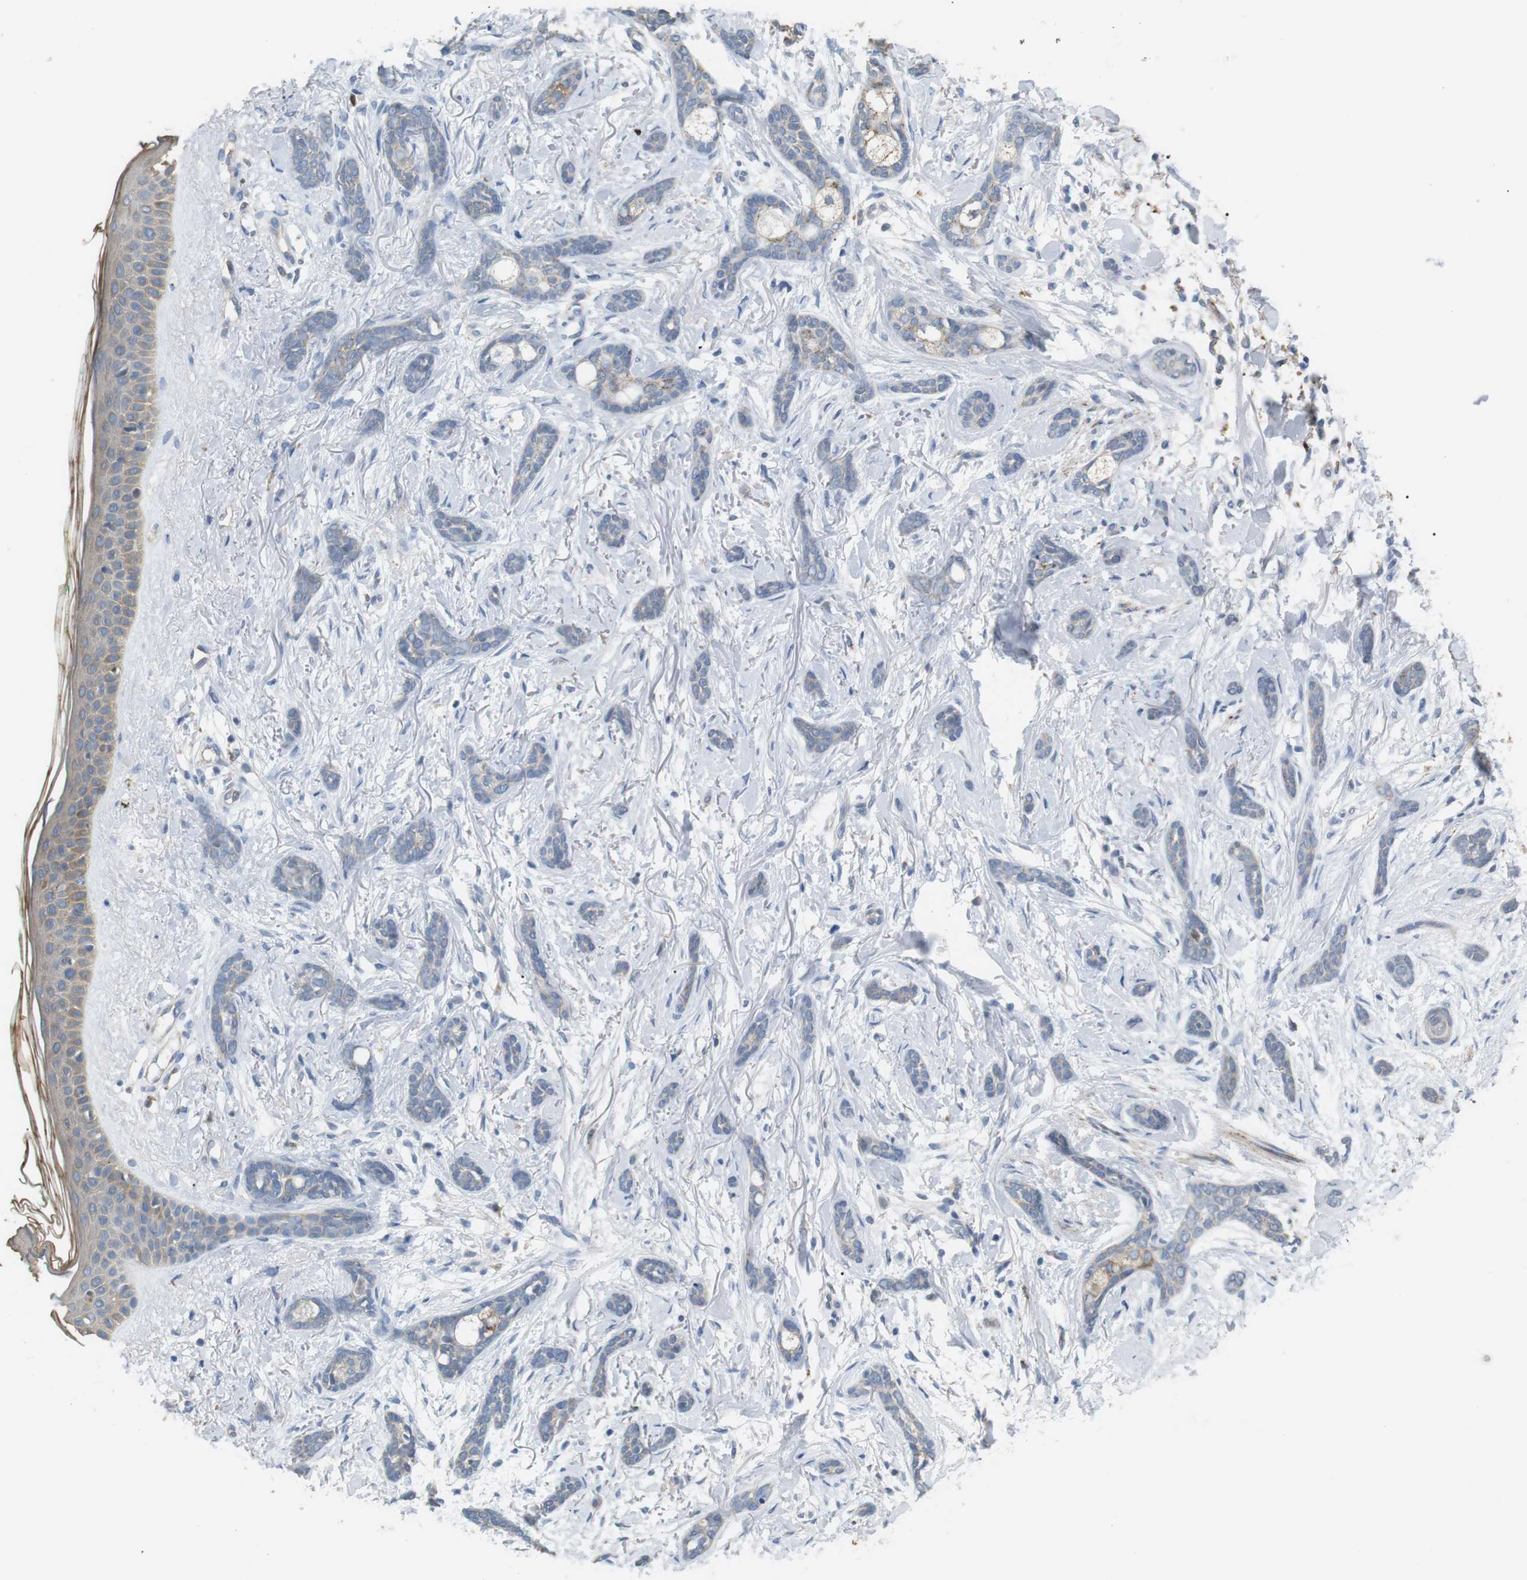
{"staining": {"intensity": "weak", "quantity": "<25%", "location": "cytoplasmic/membranous"}, "tissue": "skin cancer", "cell_type": "Tumor cells", "image_type": "cancer", "snomed": [{"axis": "morphology", "description": "Basal cell carcinoma"}, {"axis": "morphology", "description": "Adnexal tumor, benign"}, {"axis": "topography", "description": "Skin"}], "caption": "An IHC micrograph of skin cancer (benign adnexal tumor) is shown. There is no staining in tumor cells of skin cancer (benign adnexal tumor).", "gene": "CD300E", "patient": {"sex": "female", "age": 42}}